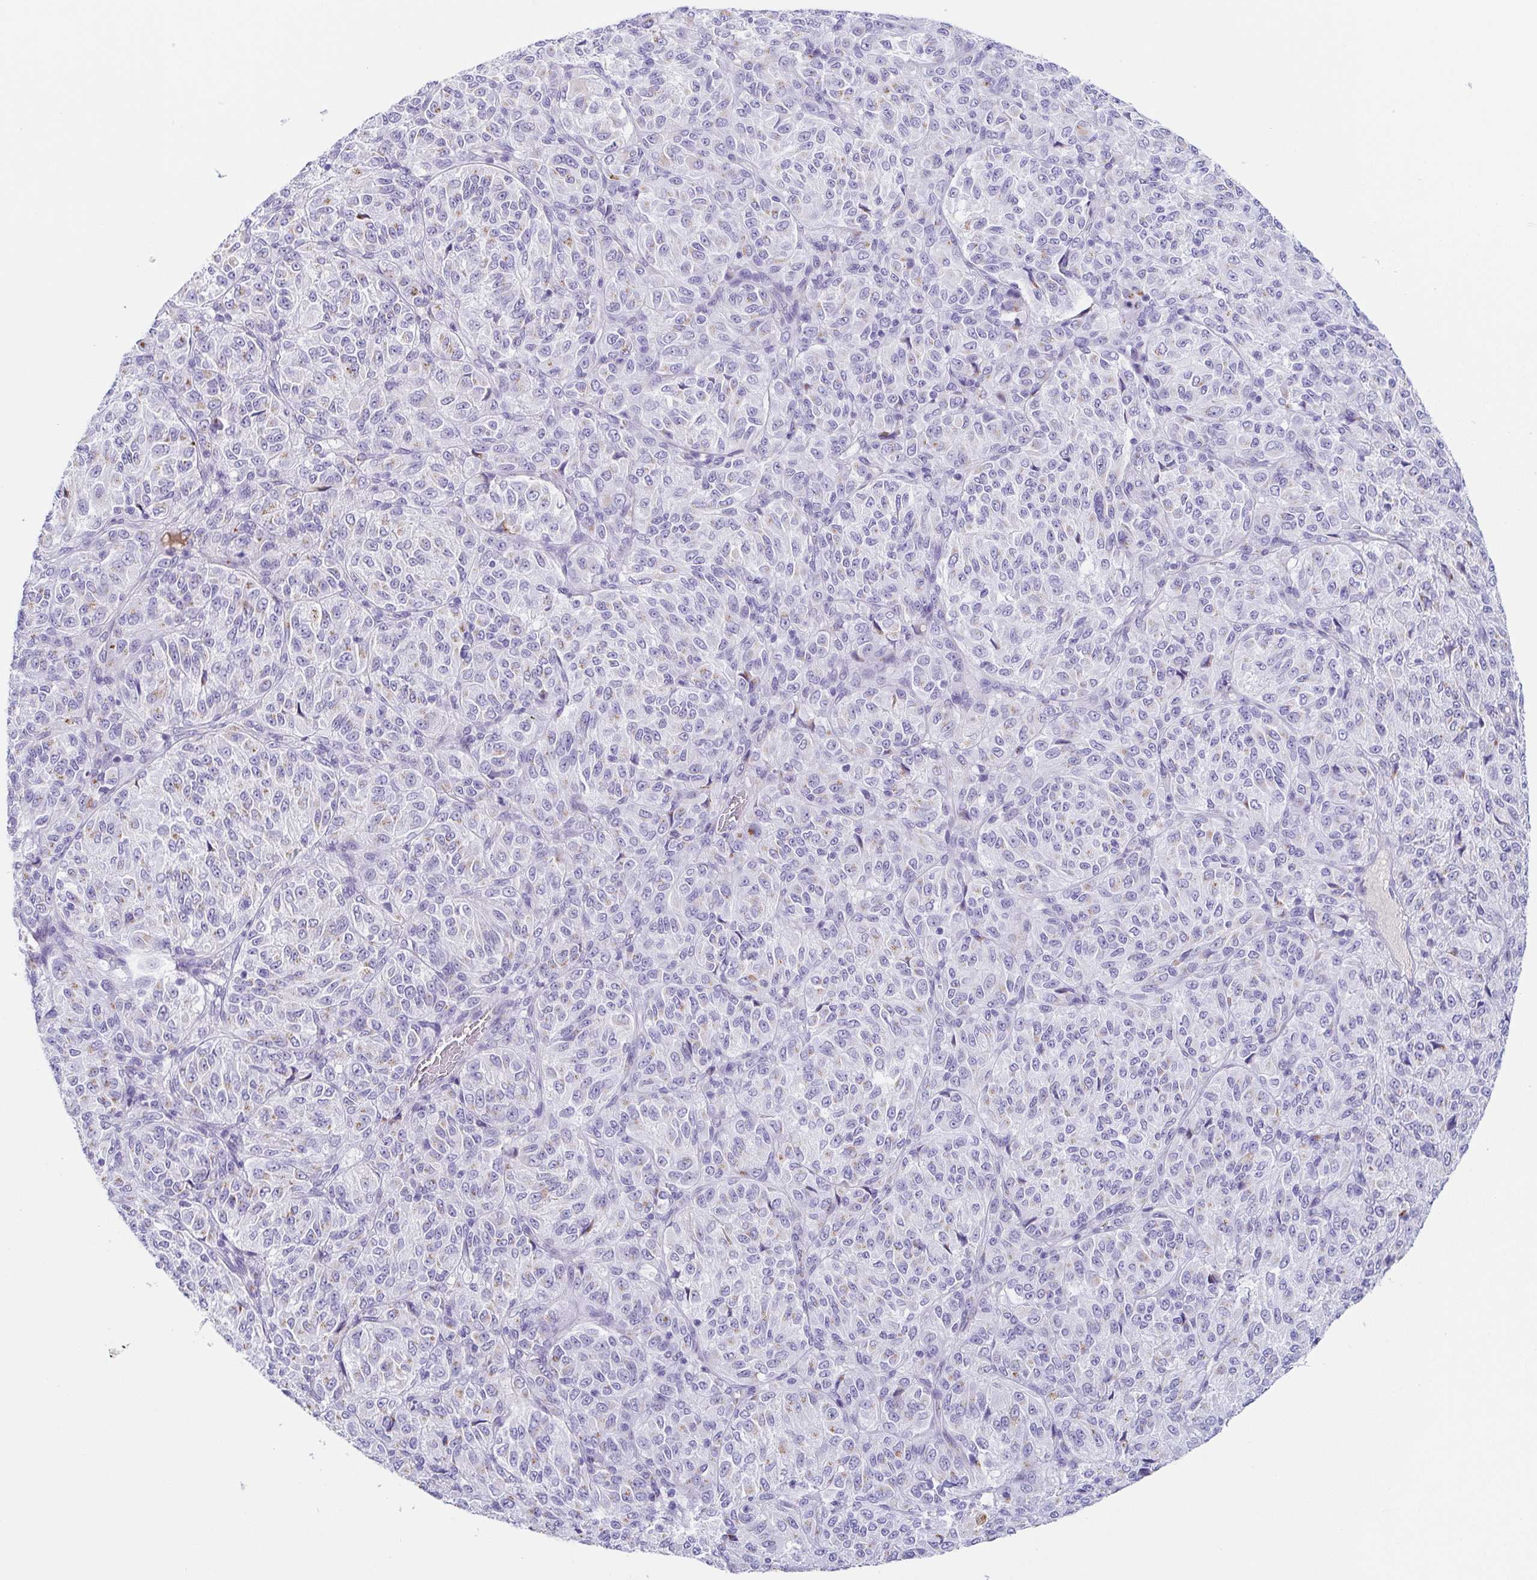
{"staining": {"intensity": "weak", "quantity": "<25%", "location": "cytoplasmic/membranous"}, "tissue": "melanoma", "cell_type": "Tumor cells", "image_type": "cancer", "snomed": [{"axis": "morphology", "description": "Malignant melanoma, Metastatic site"}, {"axis": "topography", "description": "Brain"}], "caption": "DAB (3,3'-diaminobenzidine) immunohistochemical staining of melanoma reveals no significant expression in tumor cells. Brightfield microscopy of IHC stained with DAB (3,3'-diaminobenzidine) (brown) and hematoxylin (blue), captured at high magnification.", "gene": "LDLRAD1", "patient": {"sex": "female", "age": 56}}